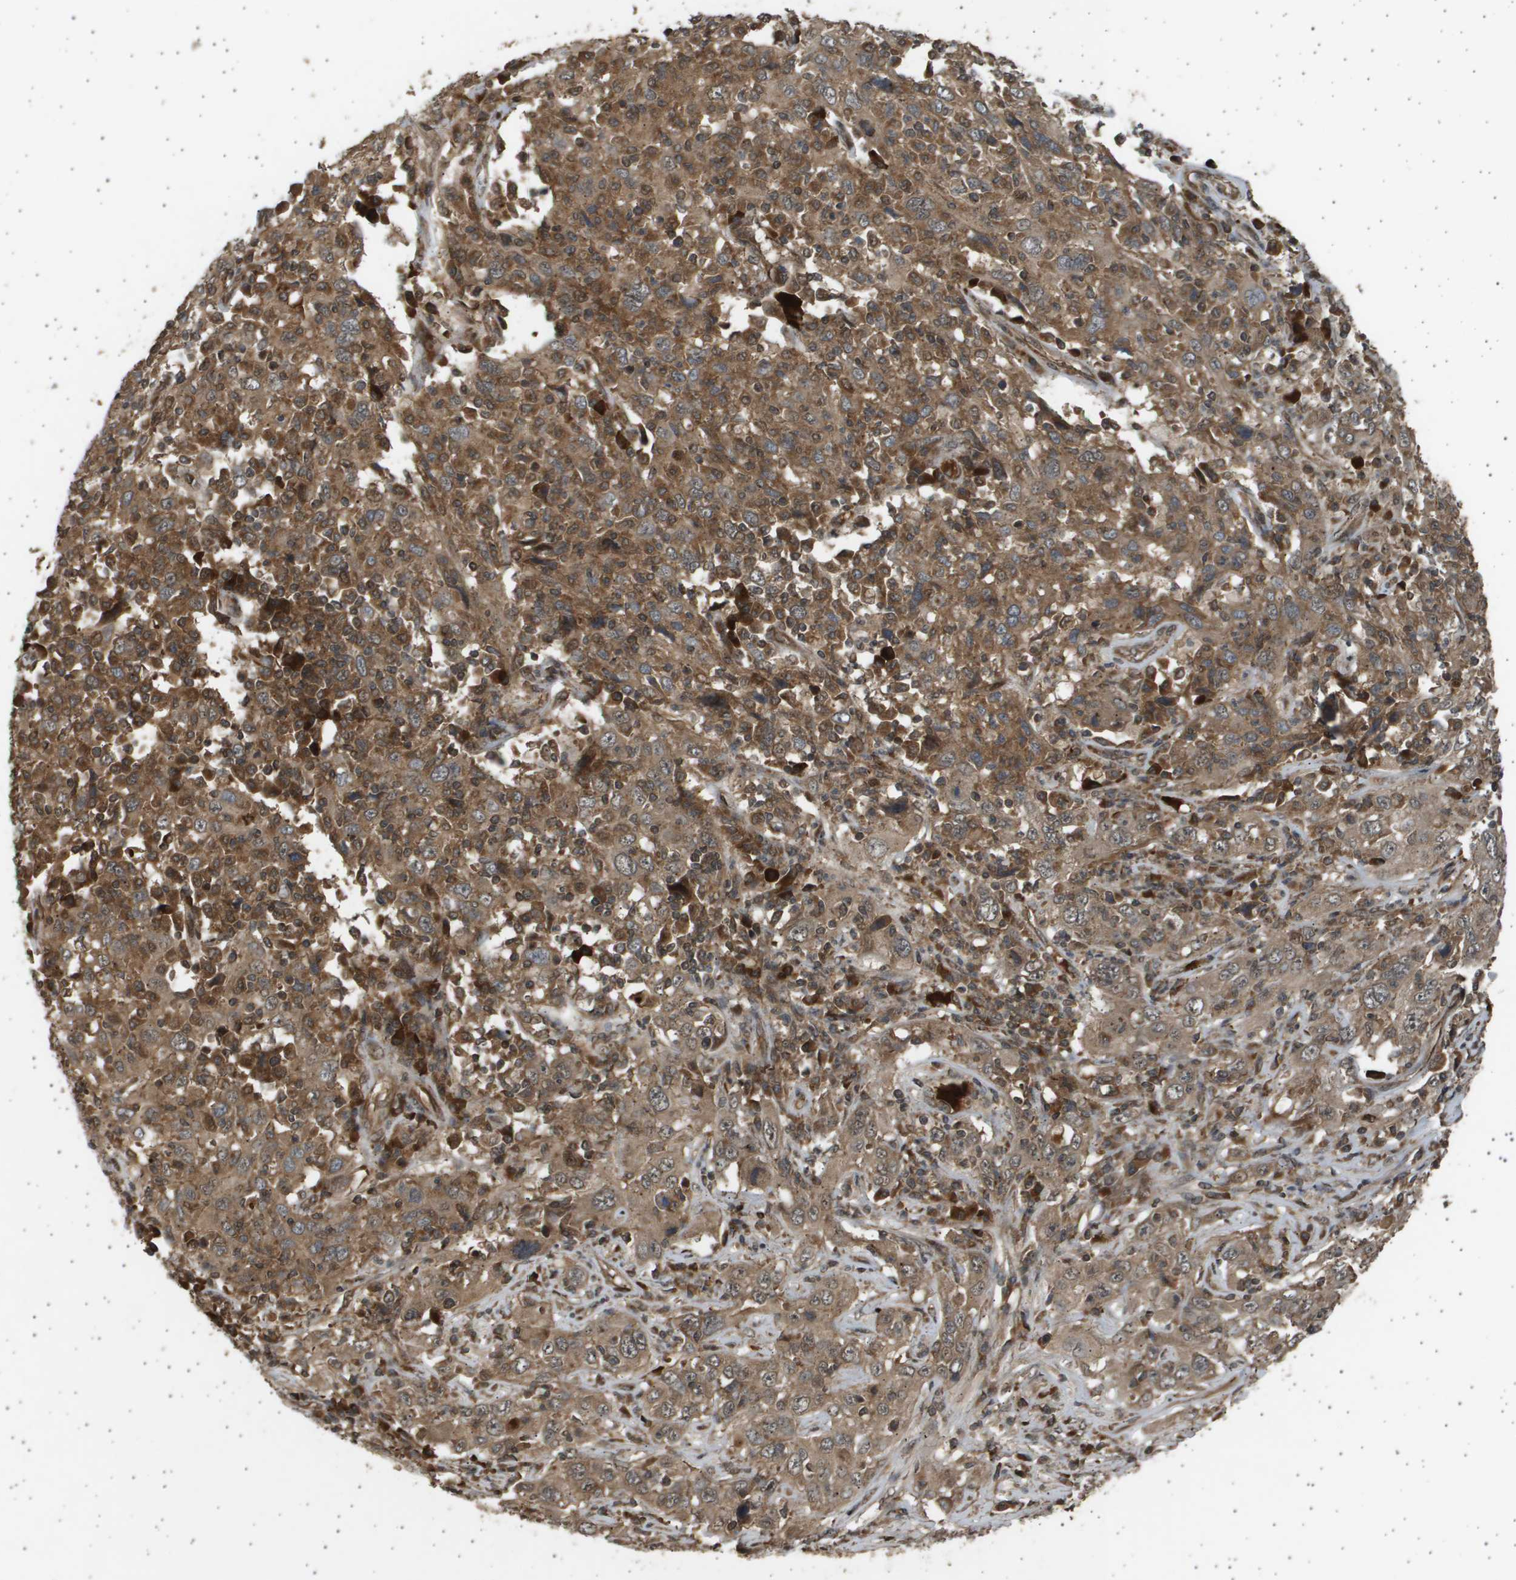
{"staining": {"intensity": "moderate", "quantity": ">75%", "location": "cytoplasmic/membranous,nuclear"}, "tissue": "cervical cancer", "cell_type": "Tumor cells", "image_type": "cancer", "snomed": [{"axis": "morphology", "description": "Squamous cell carcinoma, NOS"}, {"axis": "topography", "description": "Cervix"}], "caption": "This photomicrograph reveals cervical squamous cell carcinoma stained with IHC to label a protein in brown. The cytoplasmic/membranous and nuclear of tumor cells show moderate positivity for the protein. Nuclei are counter-stained blue.", "gene": "TNRC6A", "patient": {"sex": "female", "age": 46}}